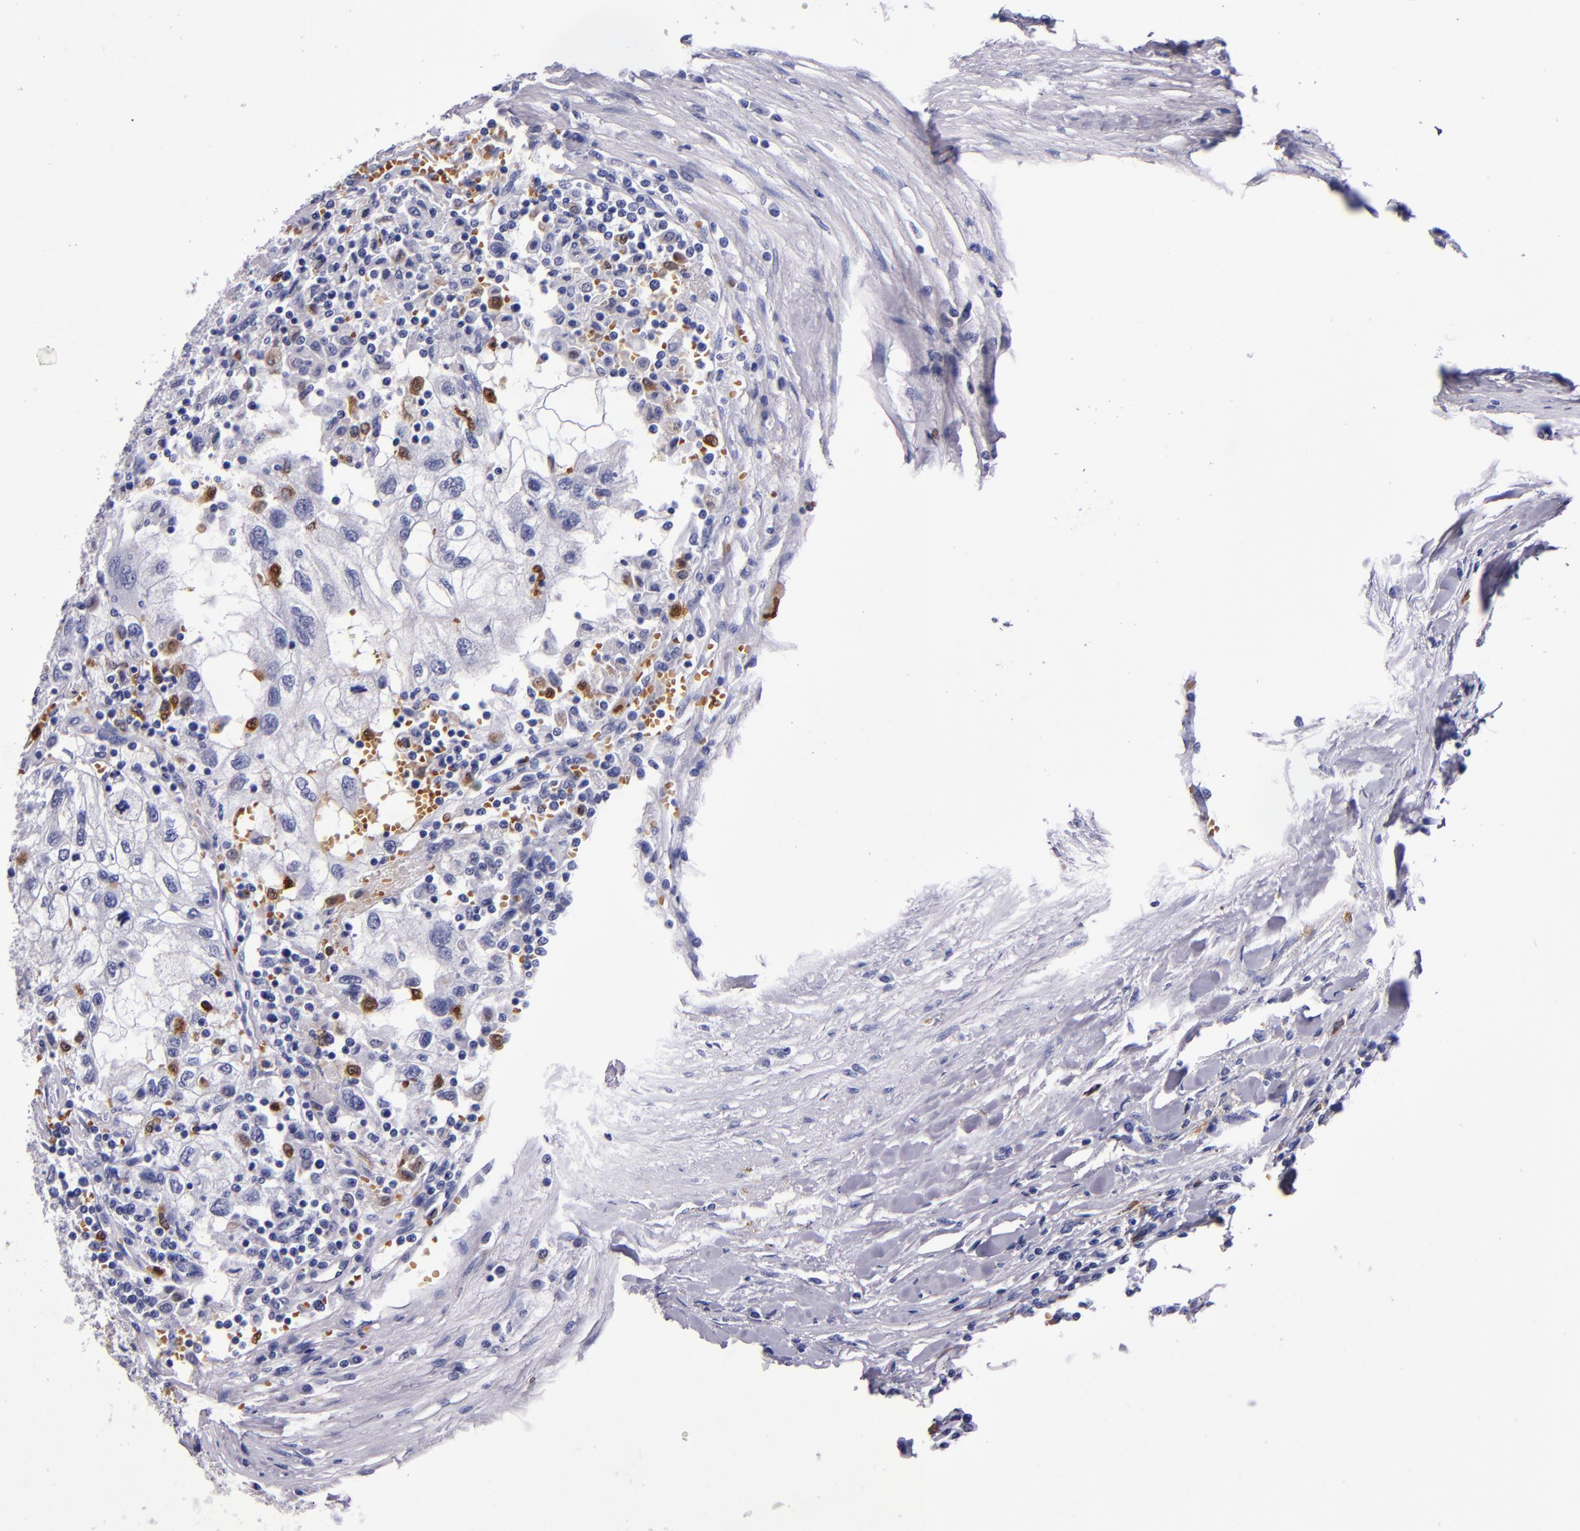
{"staining": {"intensity": "negative", "quantity": "none", "location": "none"}, "tissue": "renal cancer", "cell_type": "Tumor cells", "image_type": "cancer", "snomed": [{"axis": "morphology", "description": "Normal tissue, NOS"}, {"axis": "morphology", "description": "Adenocarcinoma, NOS"}, {"axis": "topography", "description": "Kidney"}], "caption": "This is an immunohistochemistry photomicrograph of renal adenocarcinoma. There is no staining in tumor cells.", "gene": "S100A8", "patient": {"sex": "male", "age": 71}}